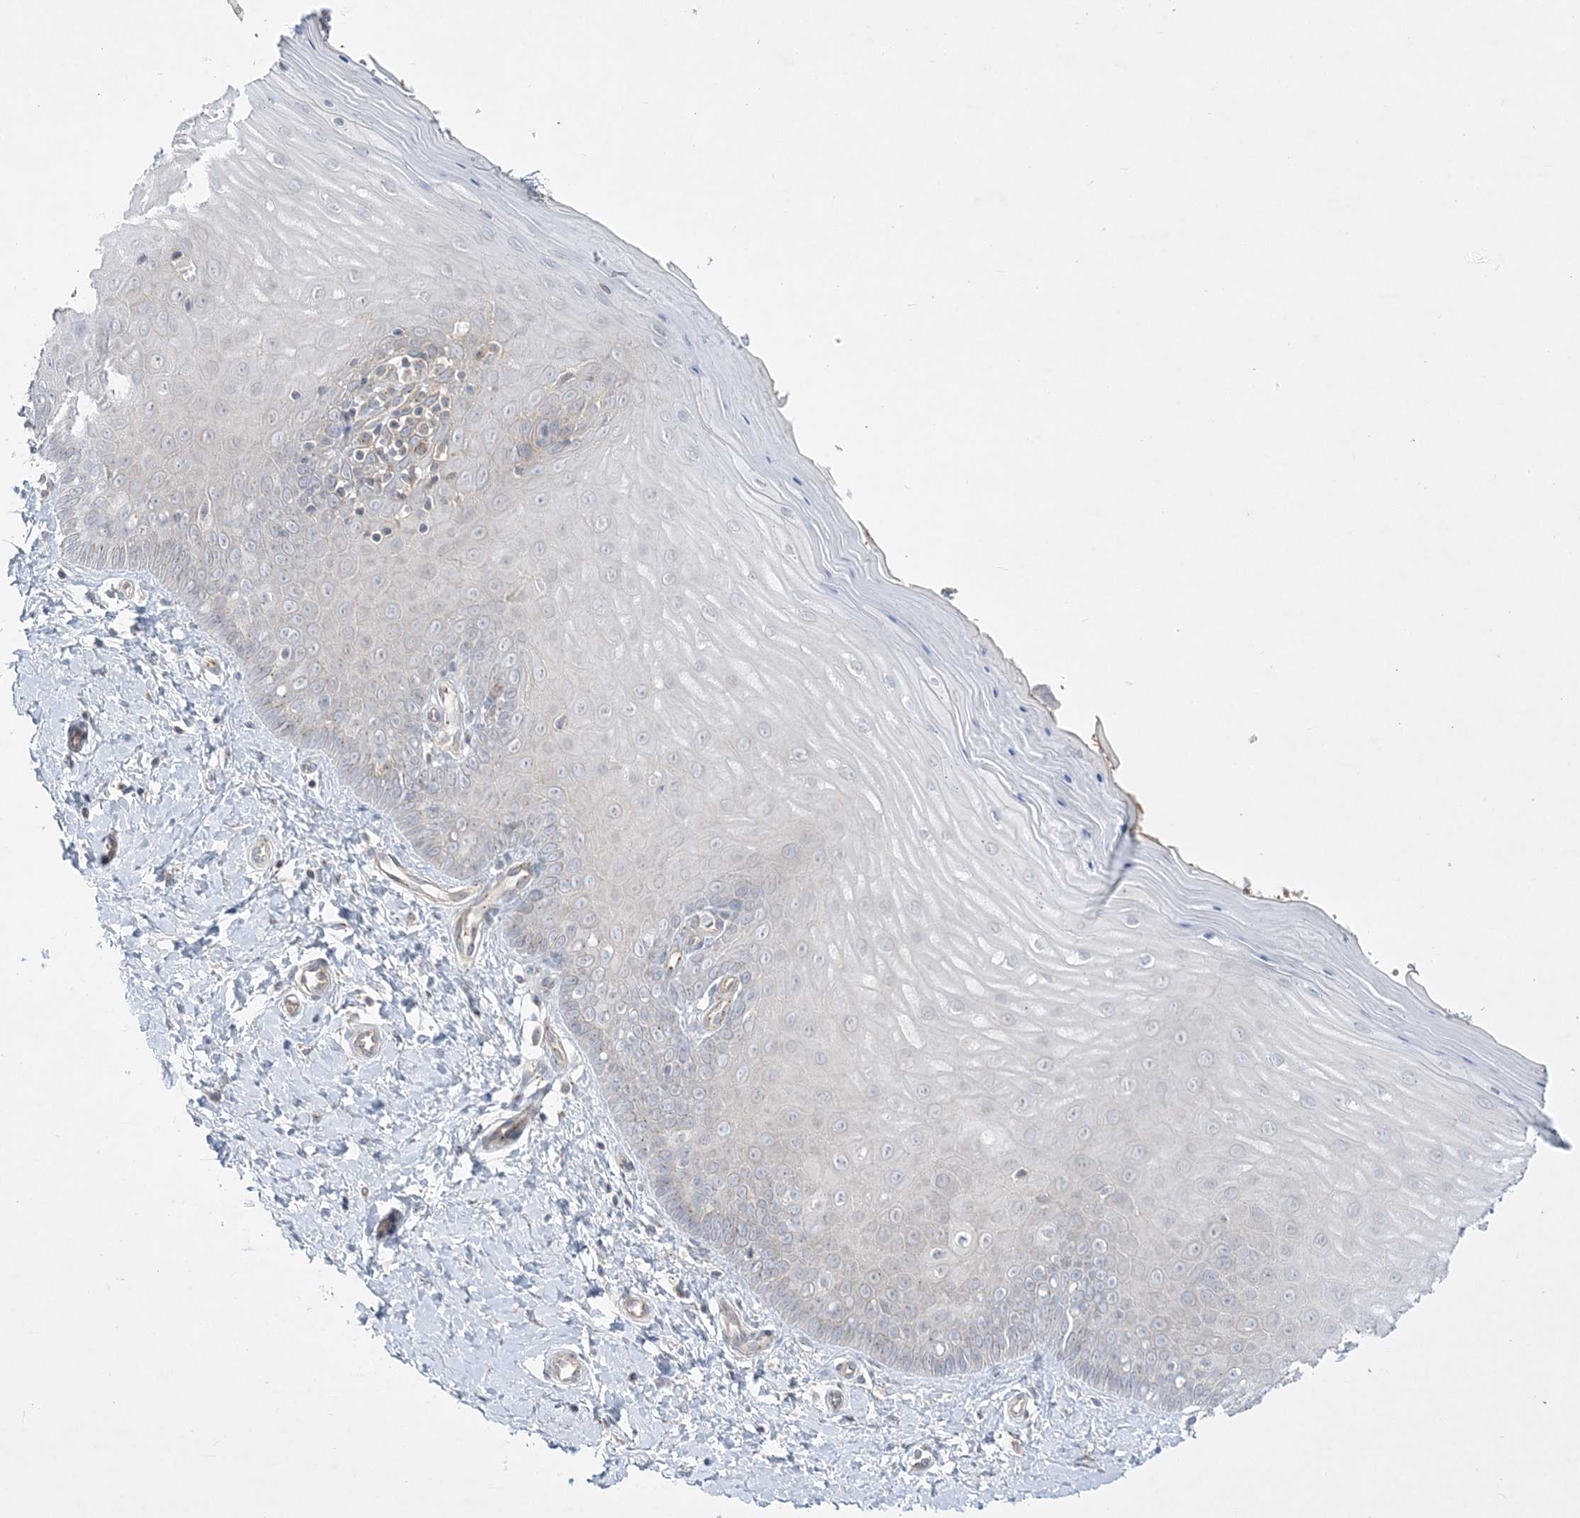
{"staining": {"intensity": "weak", "quantity": "<25%", "location": "cytoplasmic/membranous"}, "tissue": "cervix", "cell_type": "Glandular cells", "image_type": "normal", "snomed": [{"axis": "morphology", "description": "Normal tissue, NOS"}, {"axis": "topography", "description": "Cervix"}], "caption": "This is an immunohistochemistry (IHC) photomicrograph of benign human cervix. There is no positivity in glandular cells.", "gene": "ADAMTS12", "patient": {"sex": "female", "age": 55}}